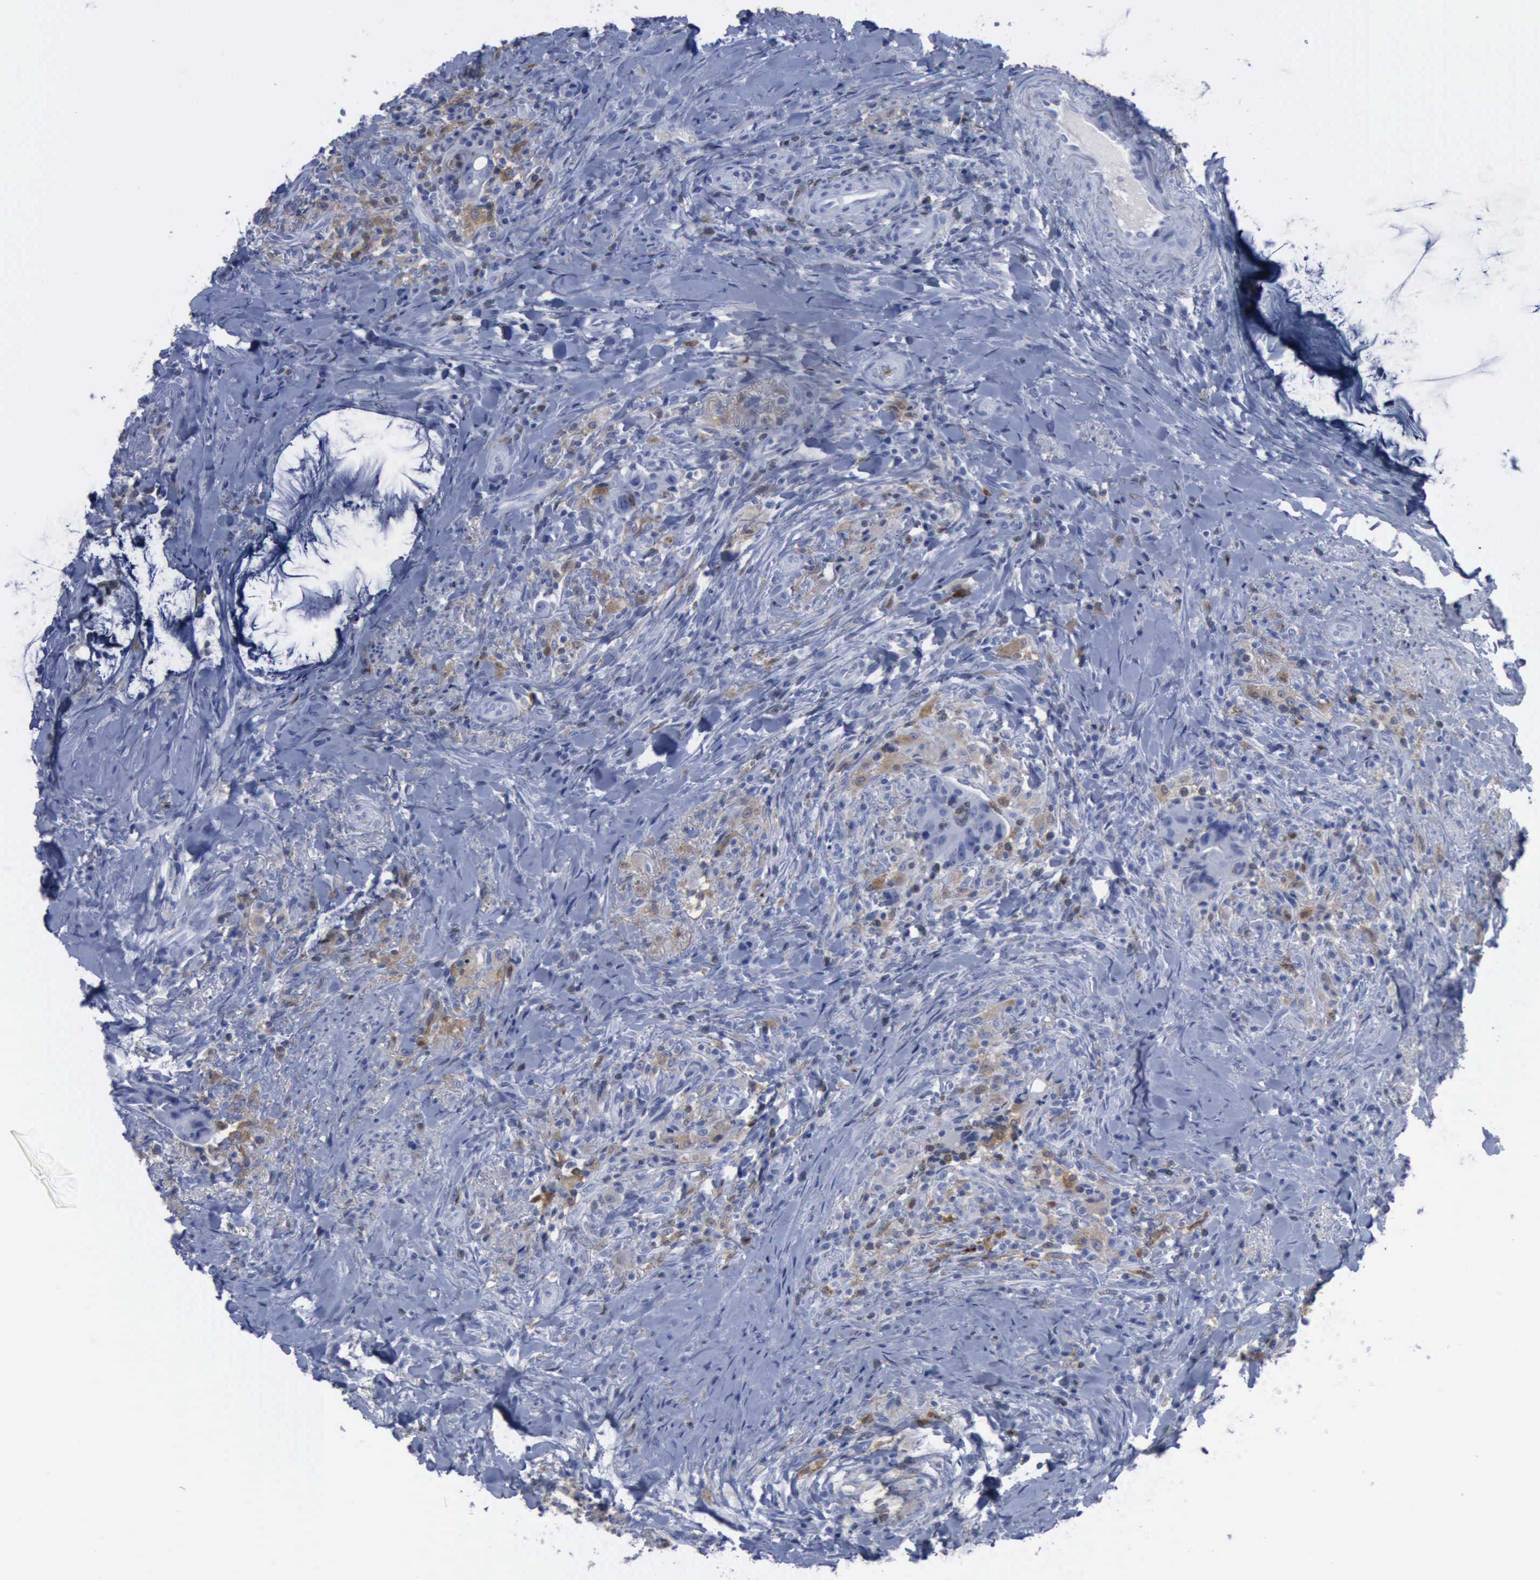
{"staining": {"intensity": "weak", "quantity": "<25%", "location": "cytoplasmic/membranous"}, "tissue": "colorectal cancer", "cell_type": "Tumor cells", "image_type": "cancer", "snomed": [{"axis": "morphology", "description": "Adenocarcinoma, NOS"}, {"axis": "topography", "description": "Rectum"}], "caption": "This is an immunohistochemistry (IHC) histopathology image of colorectal cancer (adenocarcinoma). There is no positivity in tumor cells.", "gene": "CSTA", "patient": {"sex": "female", "age": 71}}